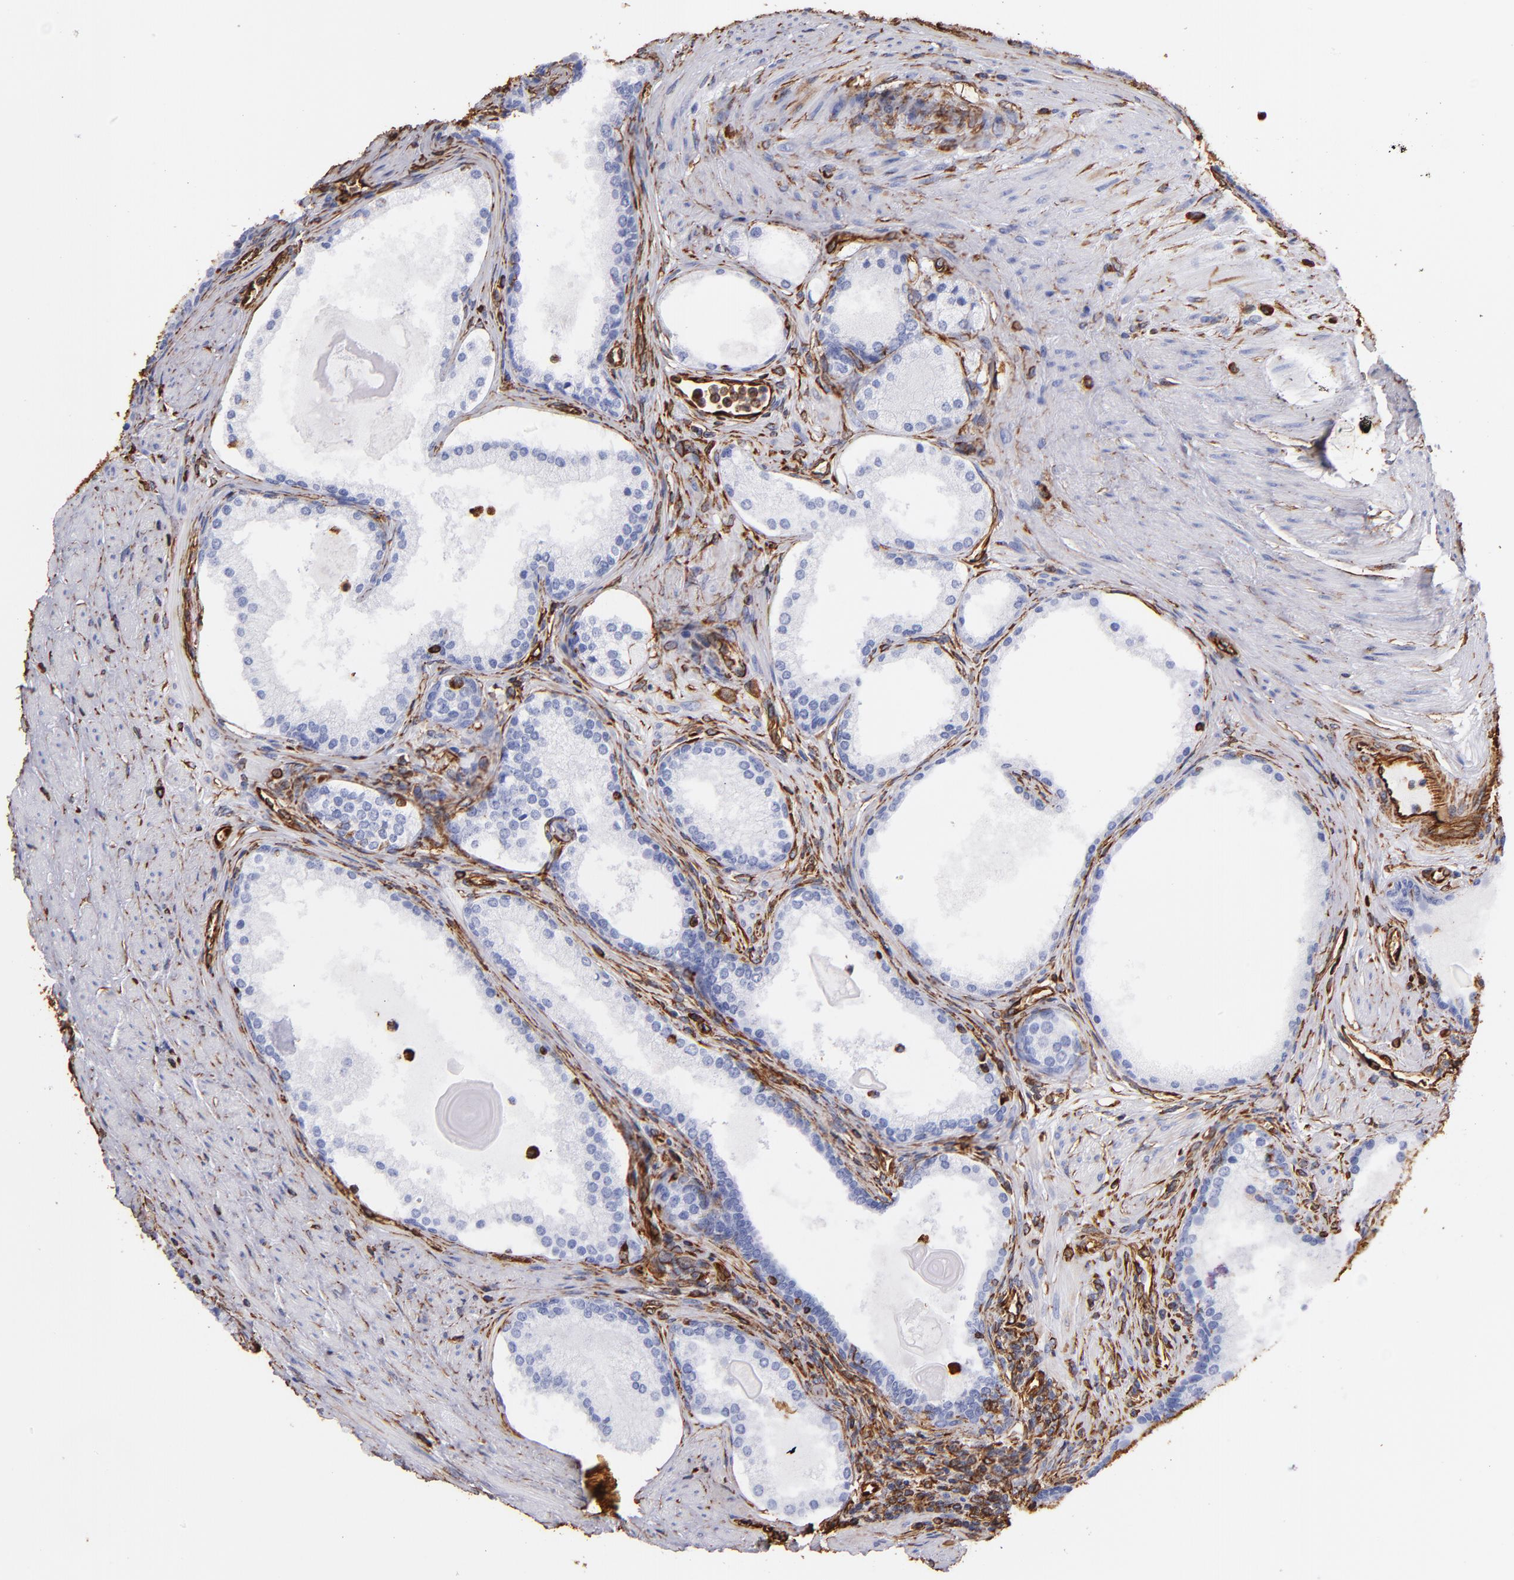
{"staining": {"intensity": "negative", "quantity": "none", "location": "none"}, "tissue": "prostate cancer", "cell_type": "Tumor cells", "image_type": "cancer", "snomed": [{"axis": "morphology", "description": "Adenocarcinoma, Medium grade"}, {"axis": "topography", "description": "Prostate"}], "caption": "Immunohistochemical staining of prostate cancer (medium-grade adenocarcinoma) reveals no significant positivity in tumor cells.", "gene": "VIM", "patient": {"sex": "male", "age": 72}}